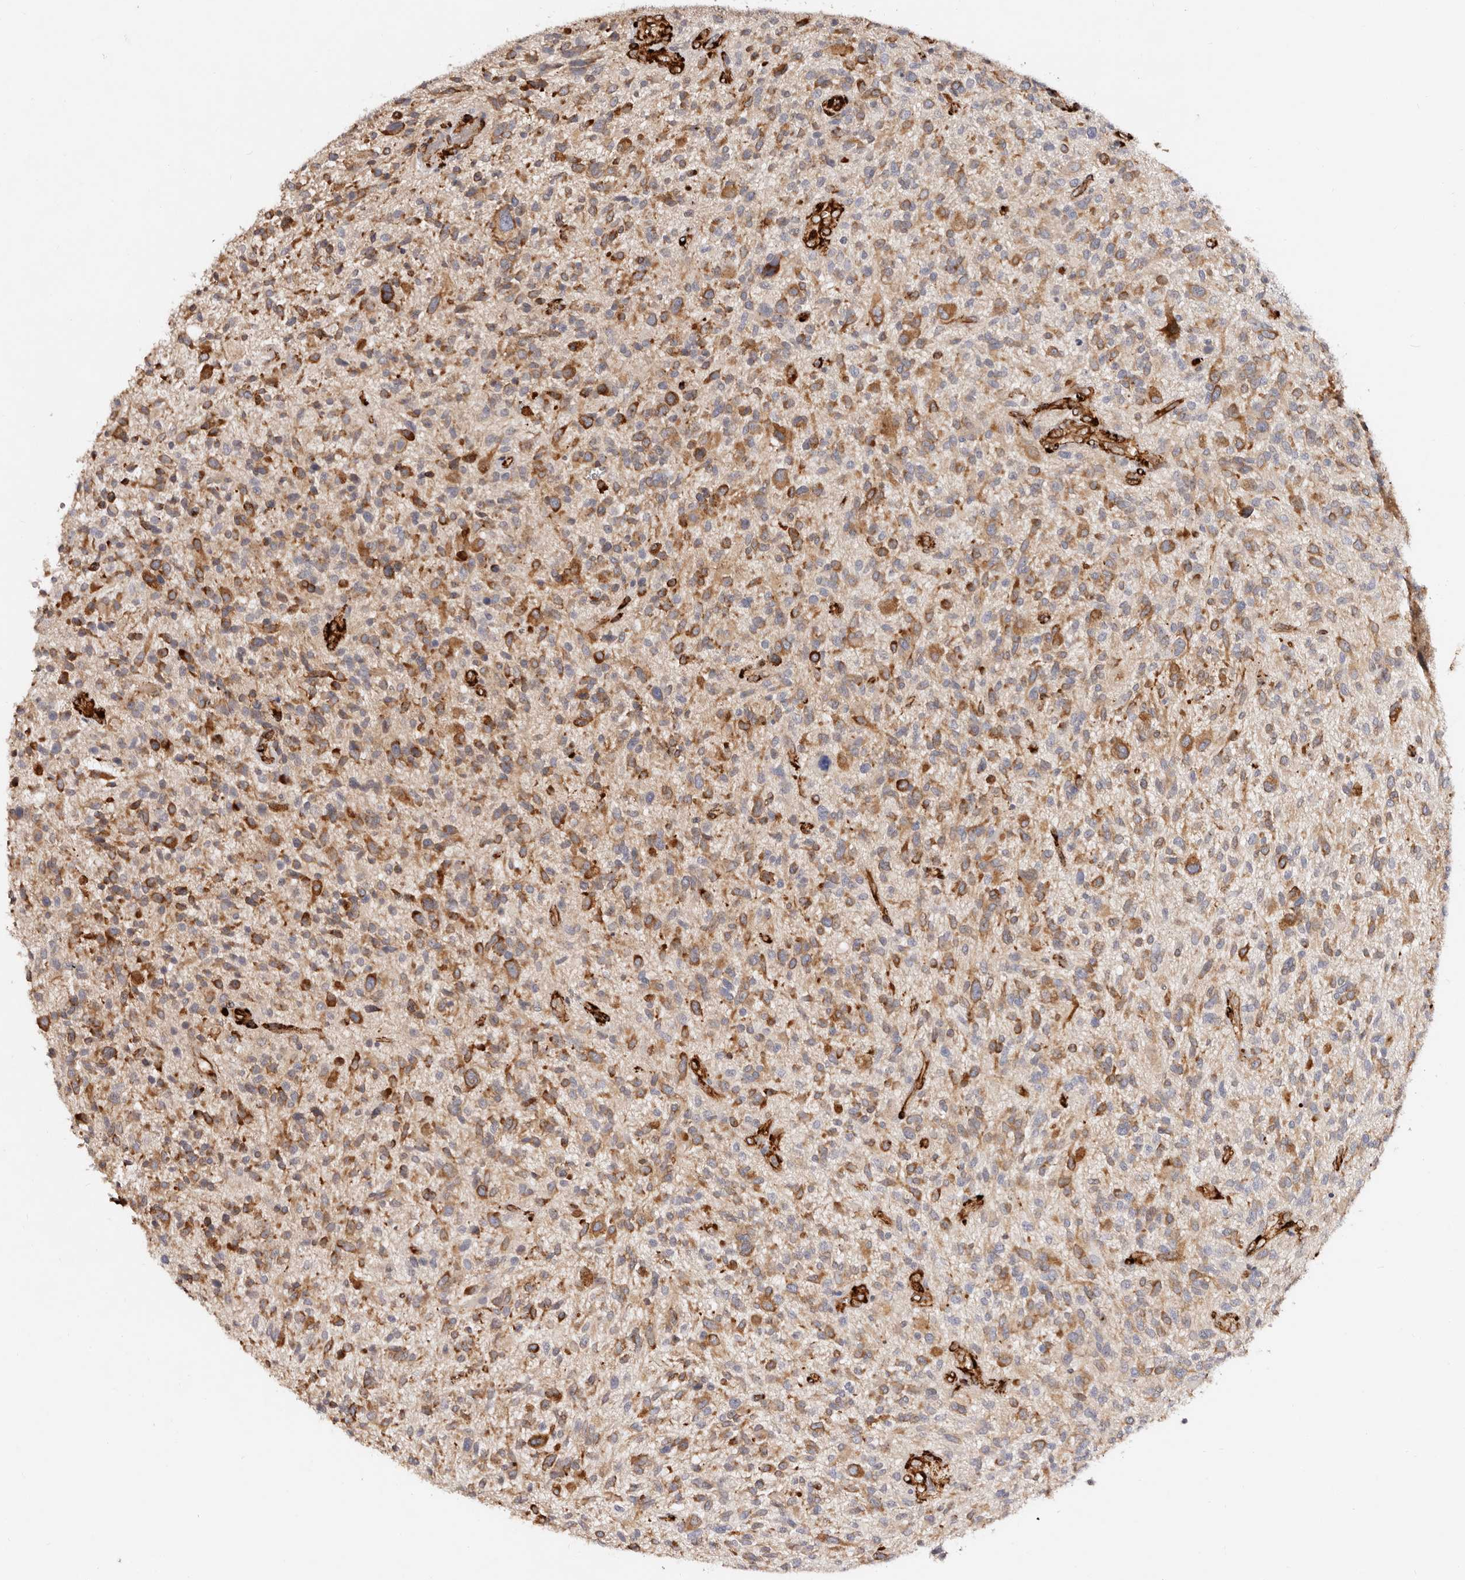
{"staining": {"intensity": "moderate", "quantity": ">75%", "location": "cytoplasmic/membranous"}, "tissue": "glioma", "cell_type": "Tumor cells", "image_type": "cancer", "snomed": [{"axis": "morphology", "description": "Glioma, malignant, High grade"}, {"axis": "topography", "description": "Brain"}], "caption": "Immunohistochemistry (IHC) (DAB) staining of glioma demonstrates moderate cytoplasmic/membranous protein staining in about >75% of tumor cells. (Stains: DAB in brown, nuclei in blue, Microscopy: brightfield microscopy at high magnification).", "gene": "SERPINH1", "patient": {"sex": "male", "age": 47}}